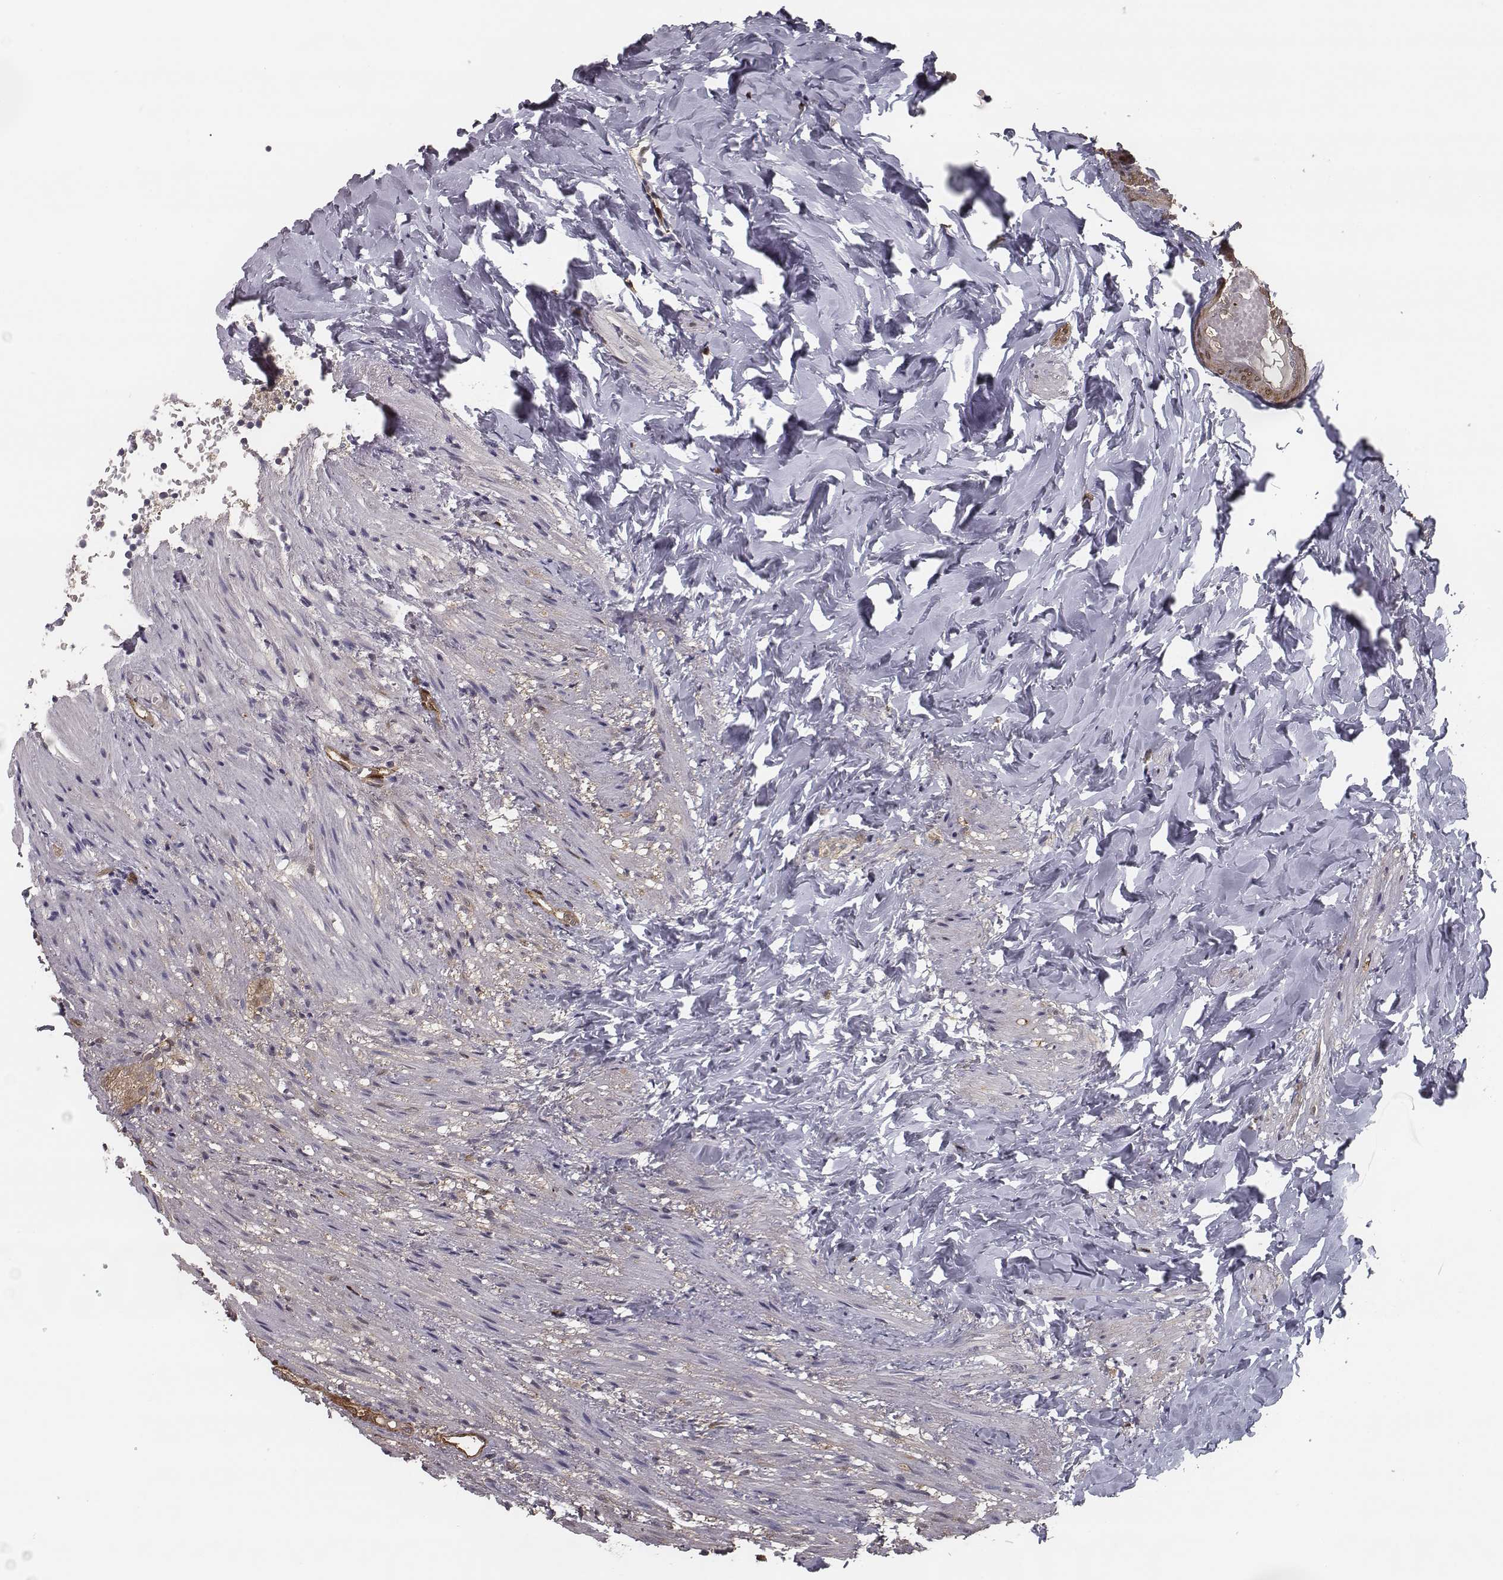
{"staining": {"intensity": "weak", "quantity": ">75%", "location": "cytoplasmic/membranous"}, "tissue": "appendix", "cell_type": "Glandular cells", "image_type": "normal", "snomed": [{"axis": "morphology", "description": "Normal tissue, NOS"}, {"axis": "topography", "description": "Appendix"}], "caption": "Glandular cells show low levels of weak cytoplasmic/membranous positivity in about >75% of cells in benign appendix.", "gene": "ISYNA1", "patient": {"sex": "female", "age": 32}}